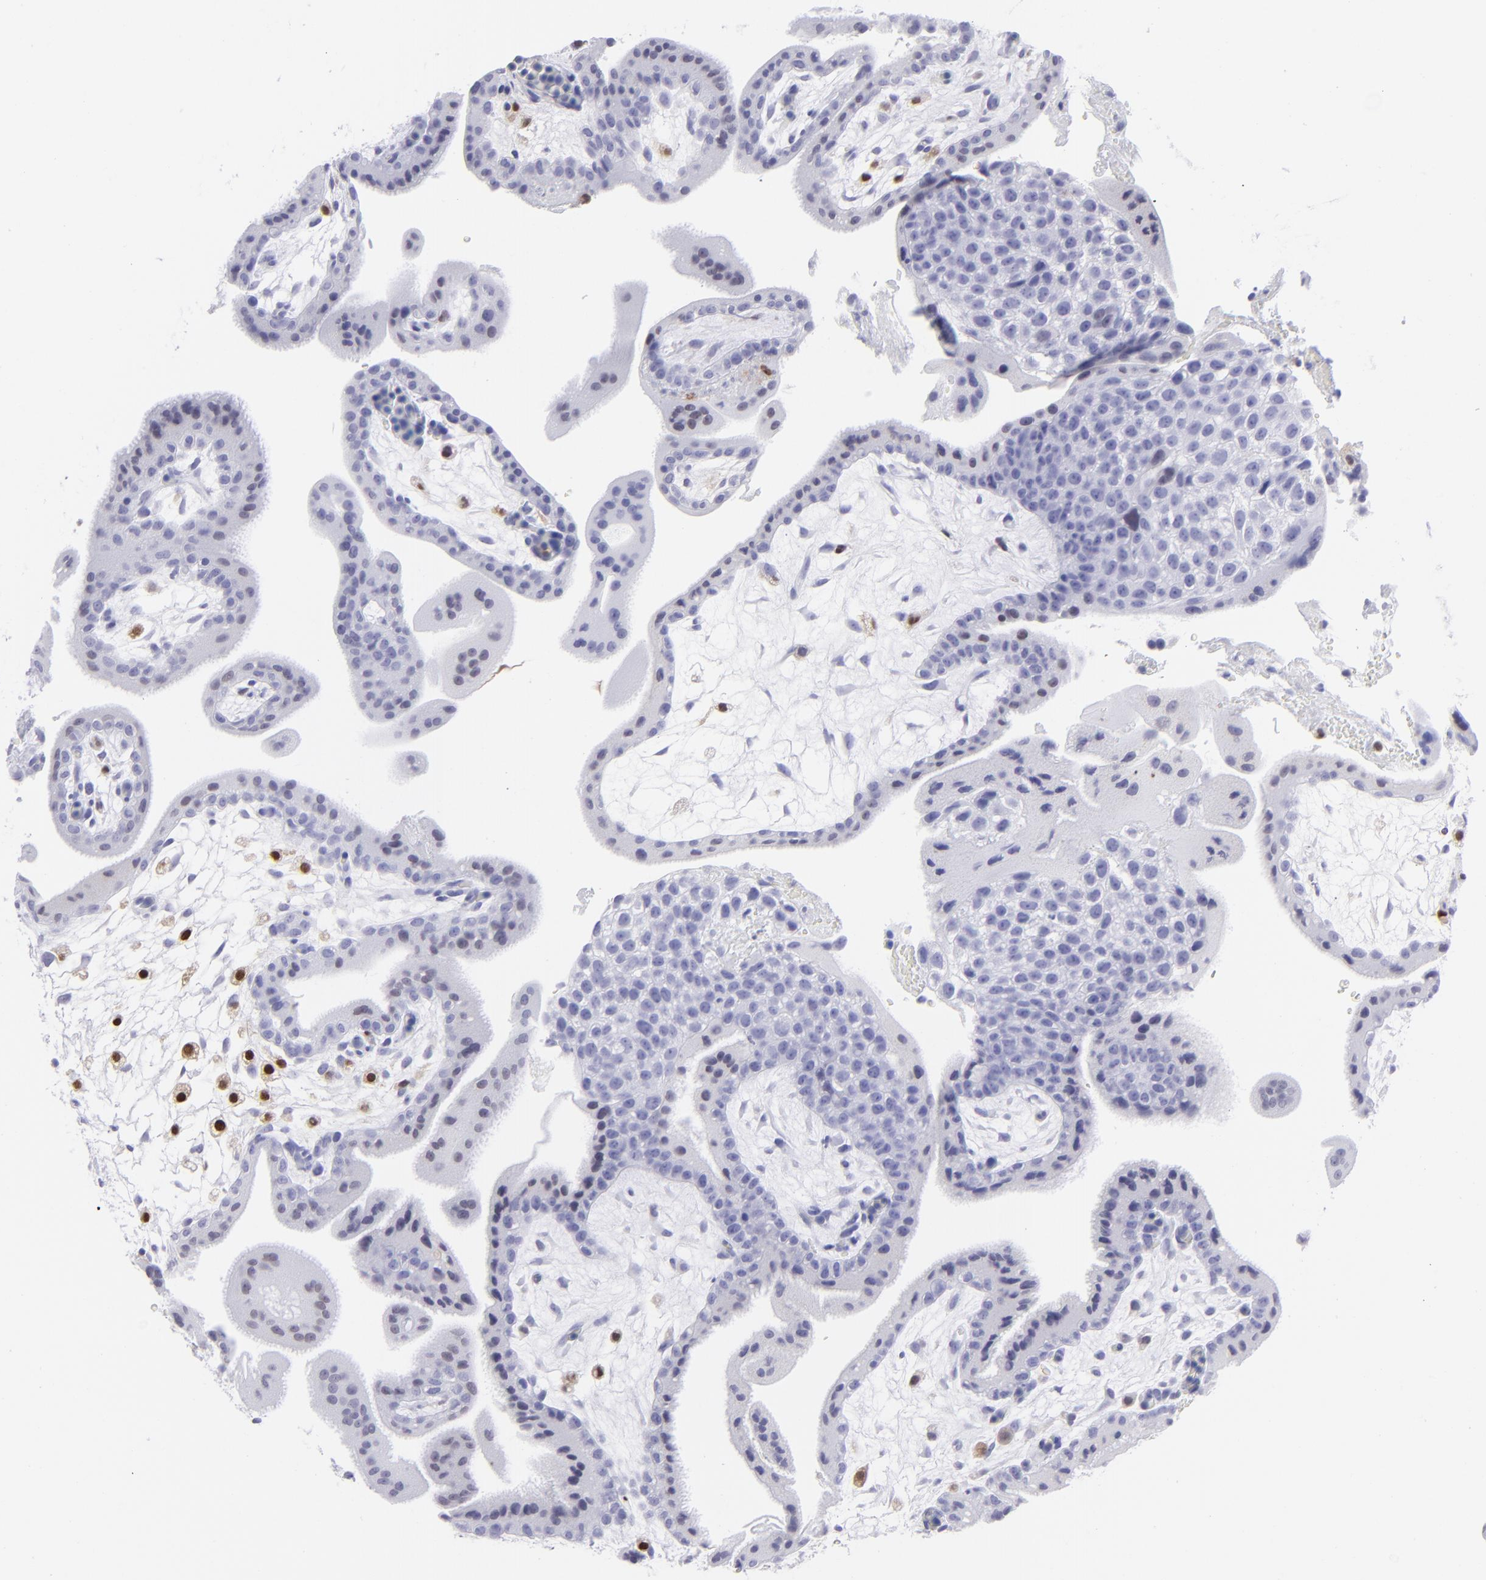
{"staining": {"intensity": "negative", "quantity": "none", "location": "none"}, "tissue": "placenta", "cell_type": "Trophoblastic cells", "image_type": "normal", "snomed": [{"axis": "morphology", "description": "Normal tissue, NOS"}, {"axis": "topography", "description": "Placenta"}], "caption": "Human placenta stained for a protein using immunohistochemistry demonstrates no staining in trophoblastic cells.", "gene": "MITF", "patient": {"sex": "female", "age": 35}}